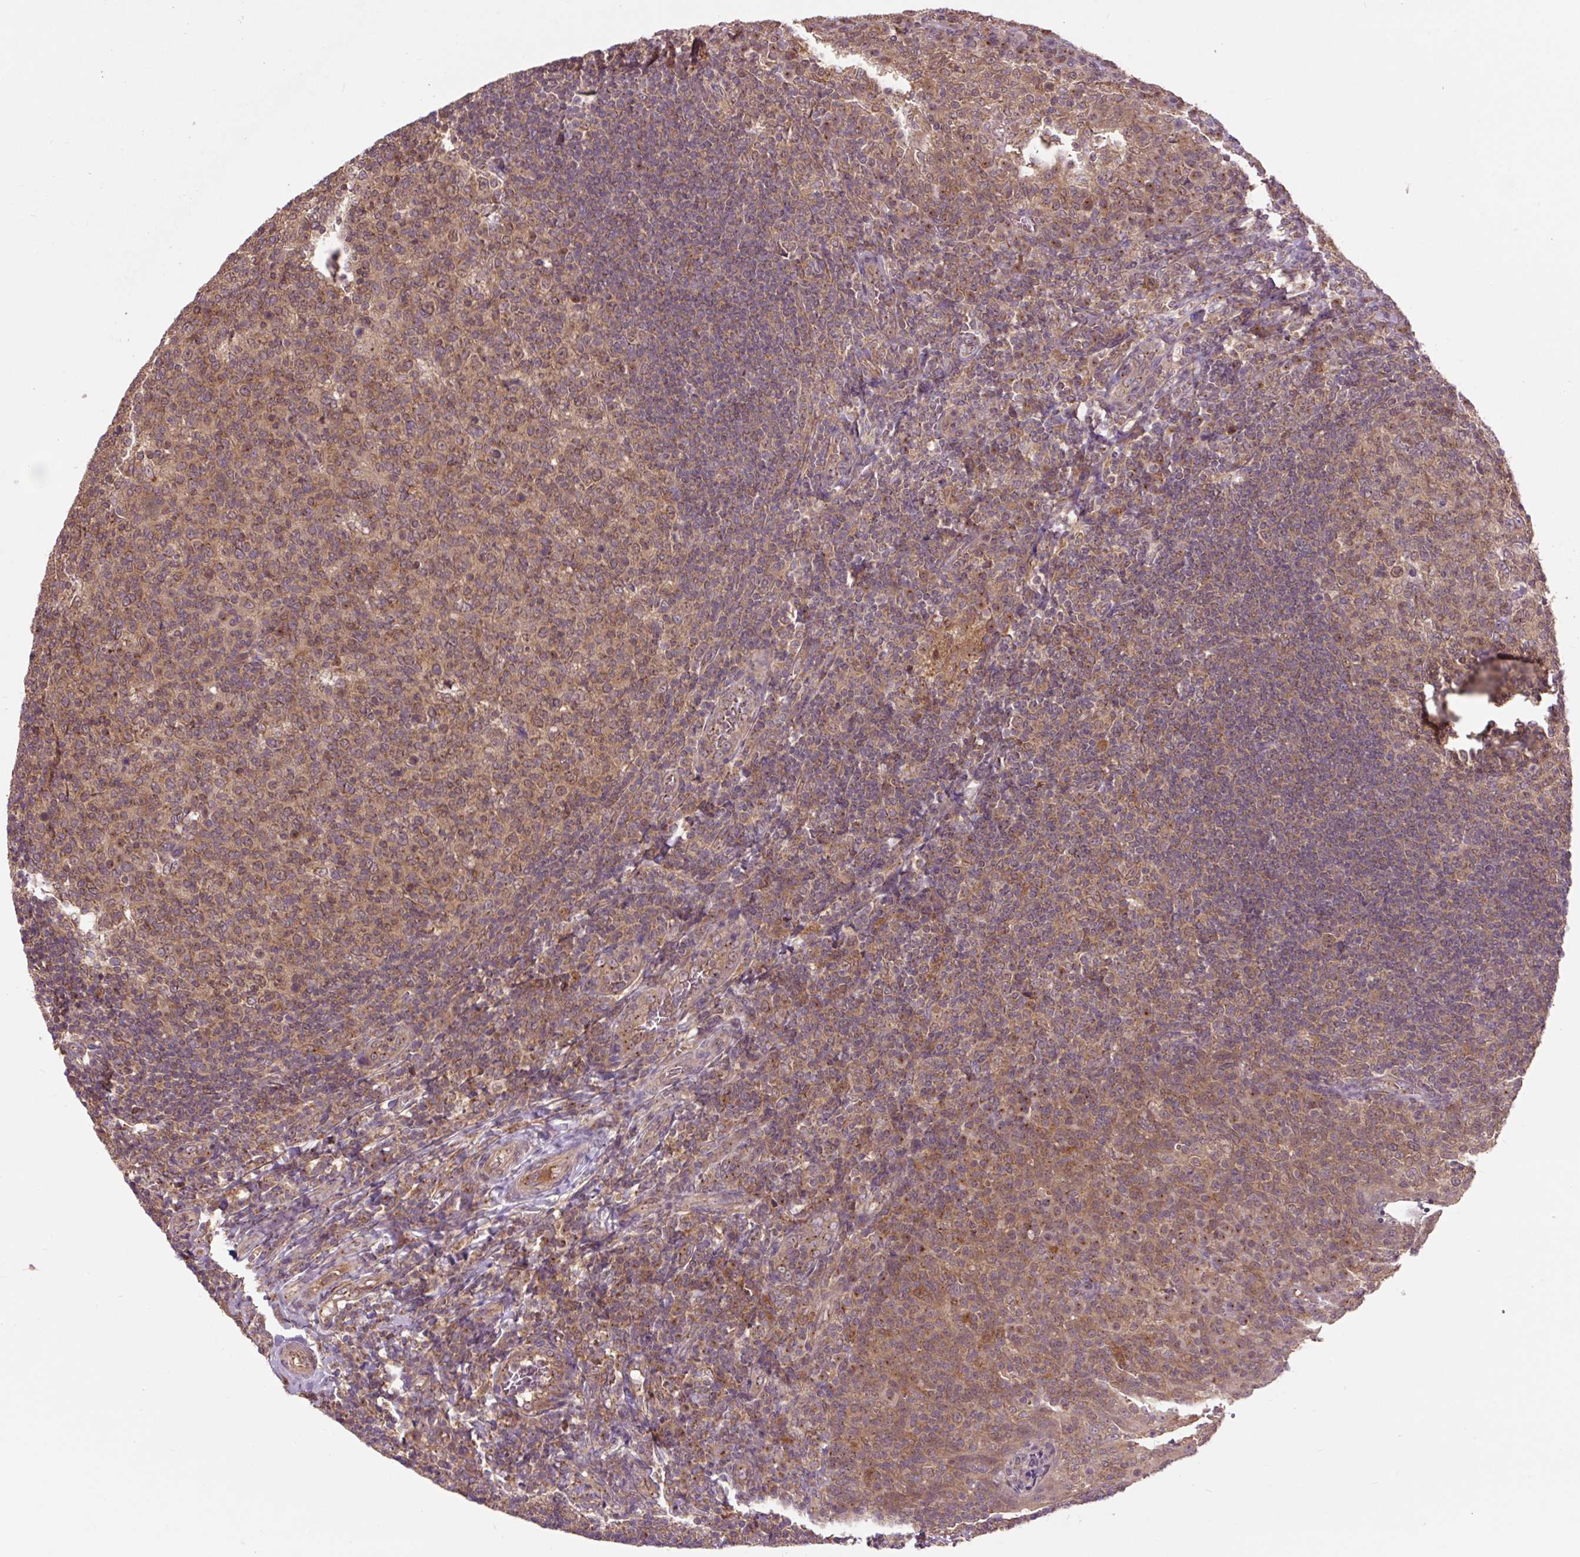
{"staining": {"intensity": "moderate", "quantity": ">75%", "location": "cytoplasmic/membranous"}, "tissue": "tonsil", "cell_type": "Germinal center cells", "image_type": "normal", "snomed": [{"axis": "morphology", "description": "Normal tissue, NOS"}, {"axis": "topography", "description": "Tonsil"}], "caption": "Protein staining shows moderate cytoplasmic/membranous expression in about >75% of germinal center cells in normal tonsil.", "gene": "MMS19", "patient": {"sex": "female", "age": 10}}